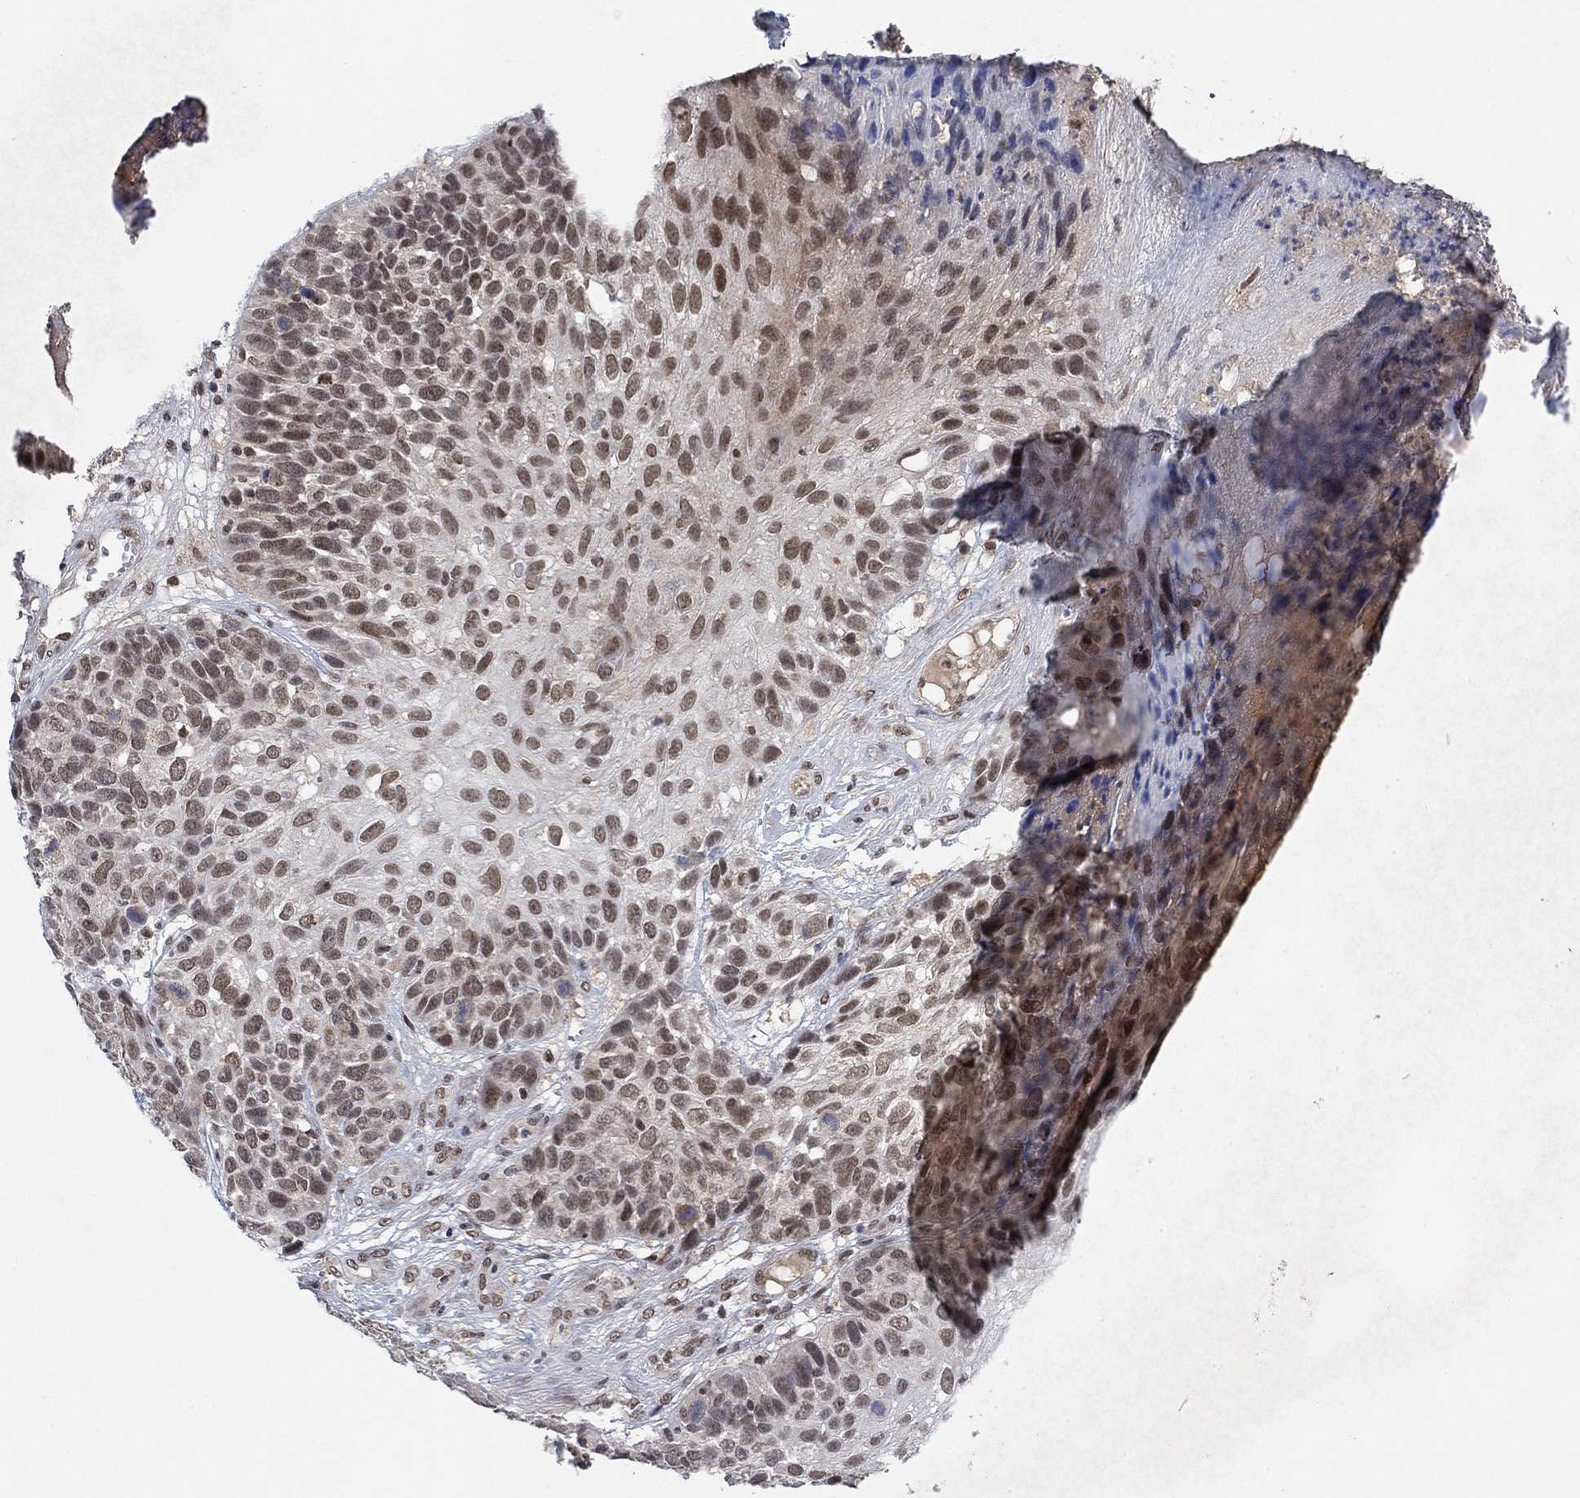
{"staining": {"intensity": "moderate", "quantity": "25%-75%", "location": "nuclear"}, "tissue": "skin cancer", "cell_type": "Tumor cells", "image_type": "cancer", "snomed": [{"axis": "morphology", "description": "Squamous cell carcinoma, NOS"}, {"axis": "topography", "description": "Skin"}], "caption": "Human squamous cell carcinoma (skin) stained for a protein (brown) exhibits moderate nuclear positive expression in approximately 25%-75% of tumor cells.", "gene": "THAP8", "patient": {"sex": "male", "age": 92}}